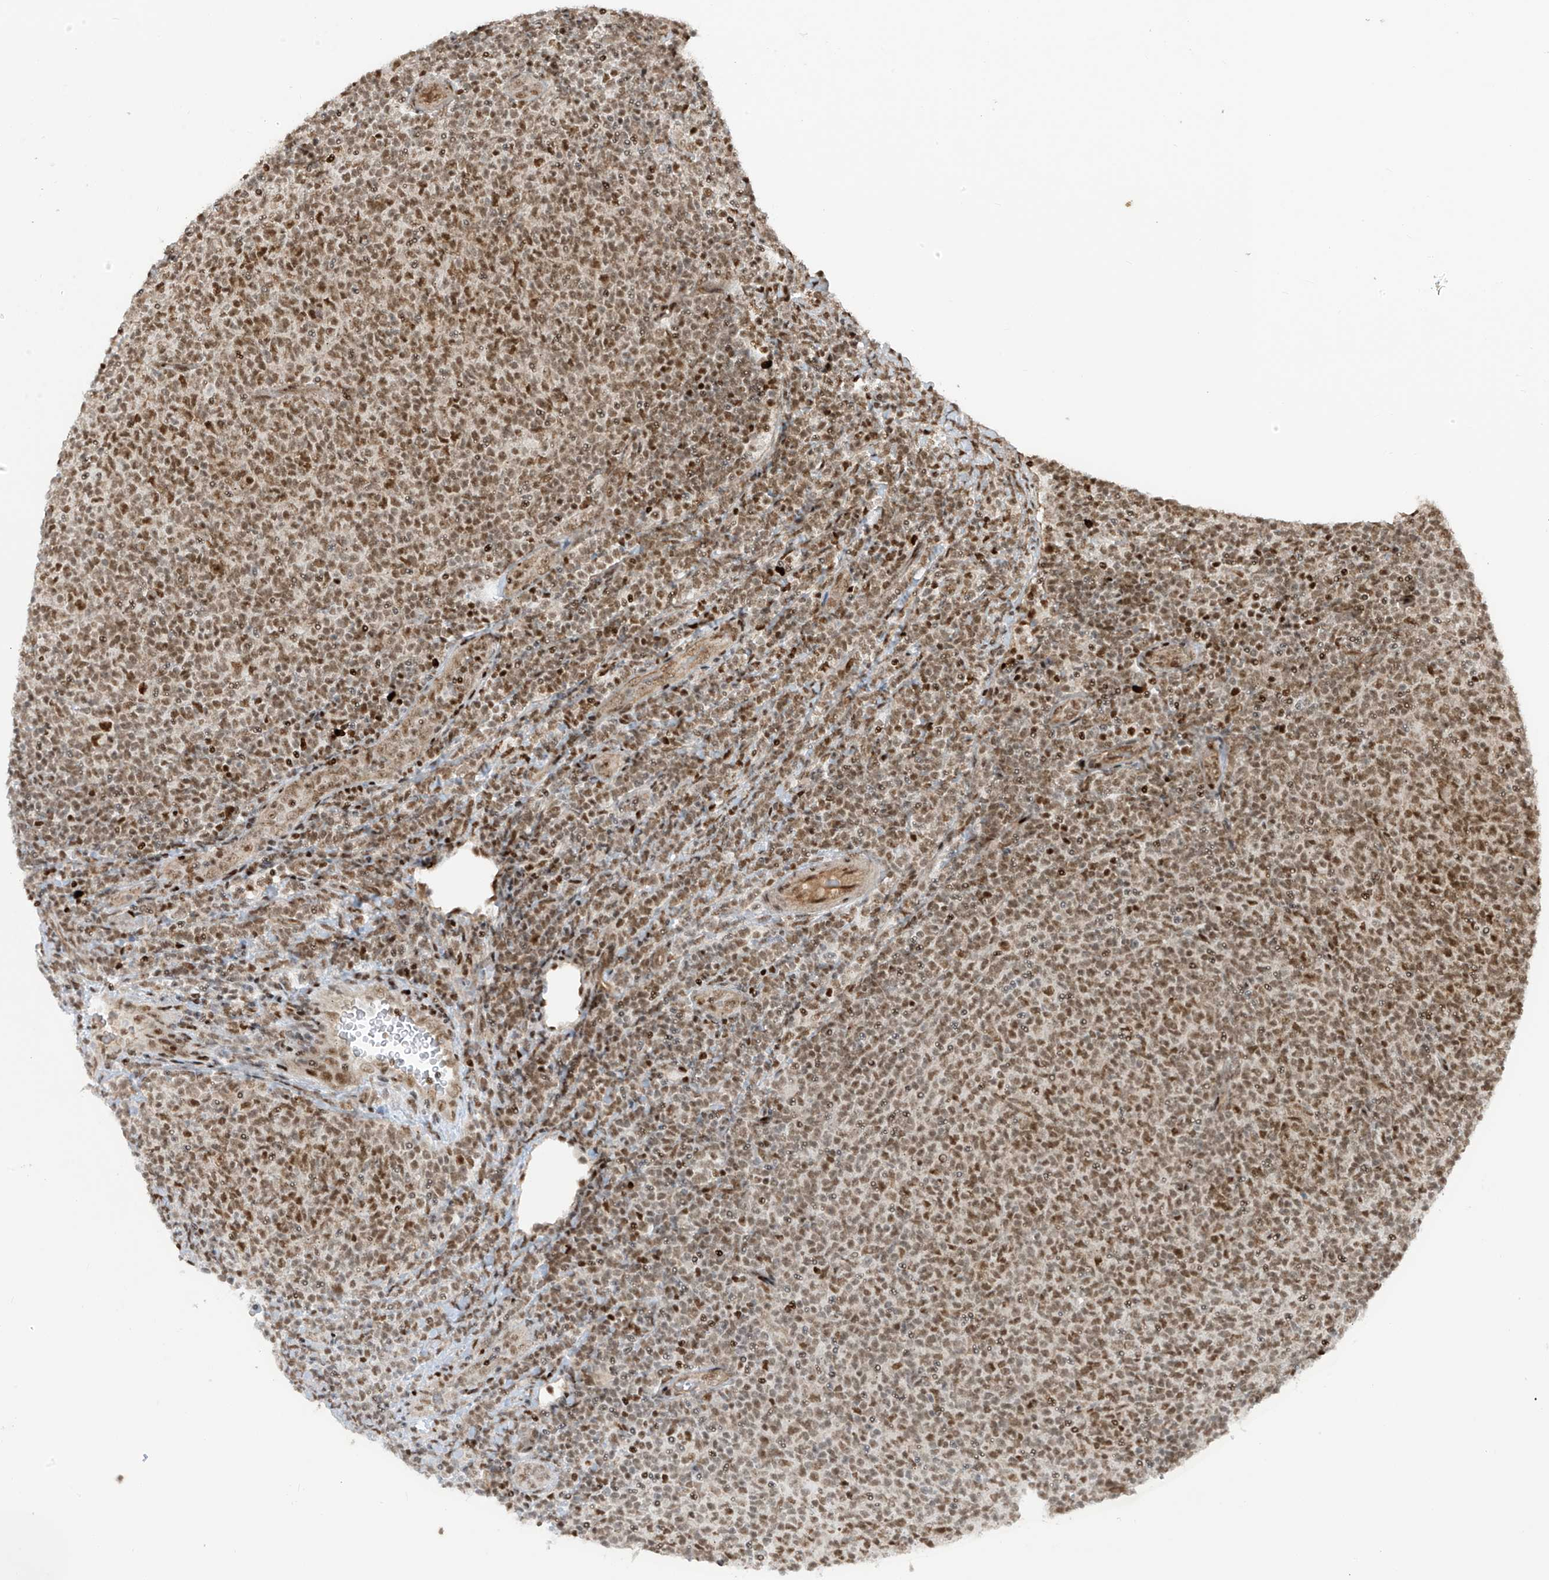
{"staining": {"intensity": "moderate", "quantity": ">75%", "location": "nuclear"}, "tissue": "lymphoma", "cell_type": "Tumor cells", "image_type": "cancer", "snomed": [{"axis": "morphology", "description": "Malignant lymphoma, non-Hodgkin's type, Low grade"}, {"axis": "topography", "description": "Lymph node"}], "caption": "Moderate nuclear positivity is identified in approximately >75% of tumor cells in malignant lymphoma, non-Hodgkin's type (low-grade).", "gene": "ARHGEF3", "patient": {"sex": "male", "age": 66}}